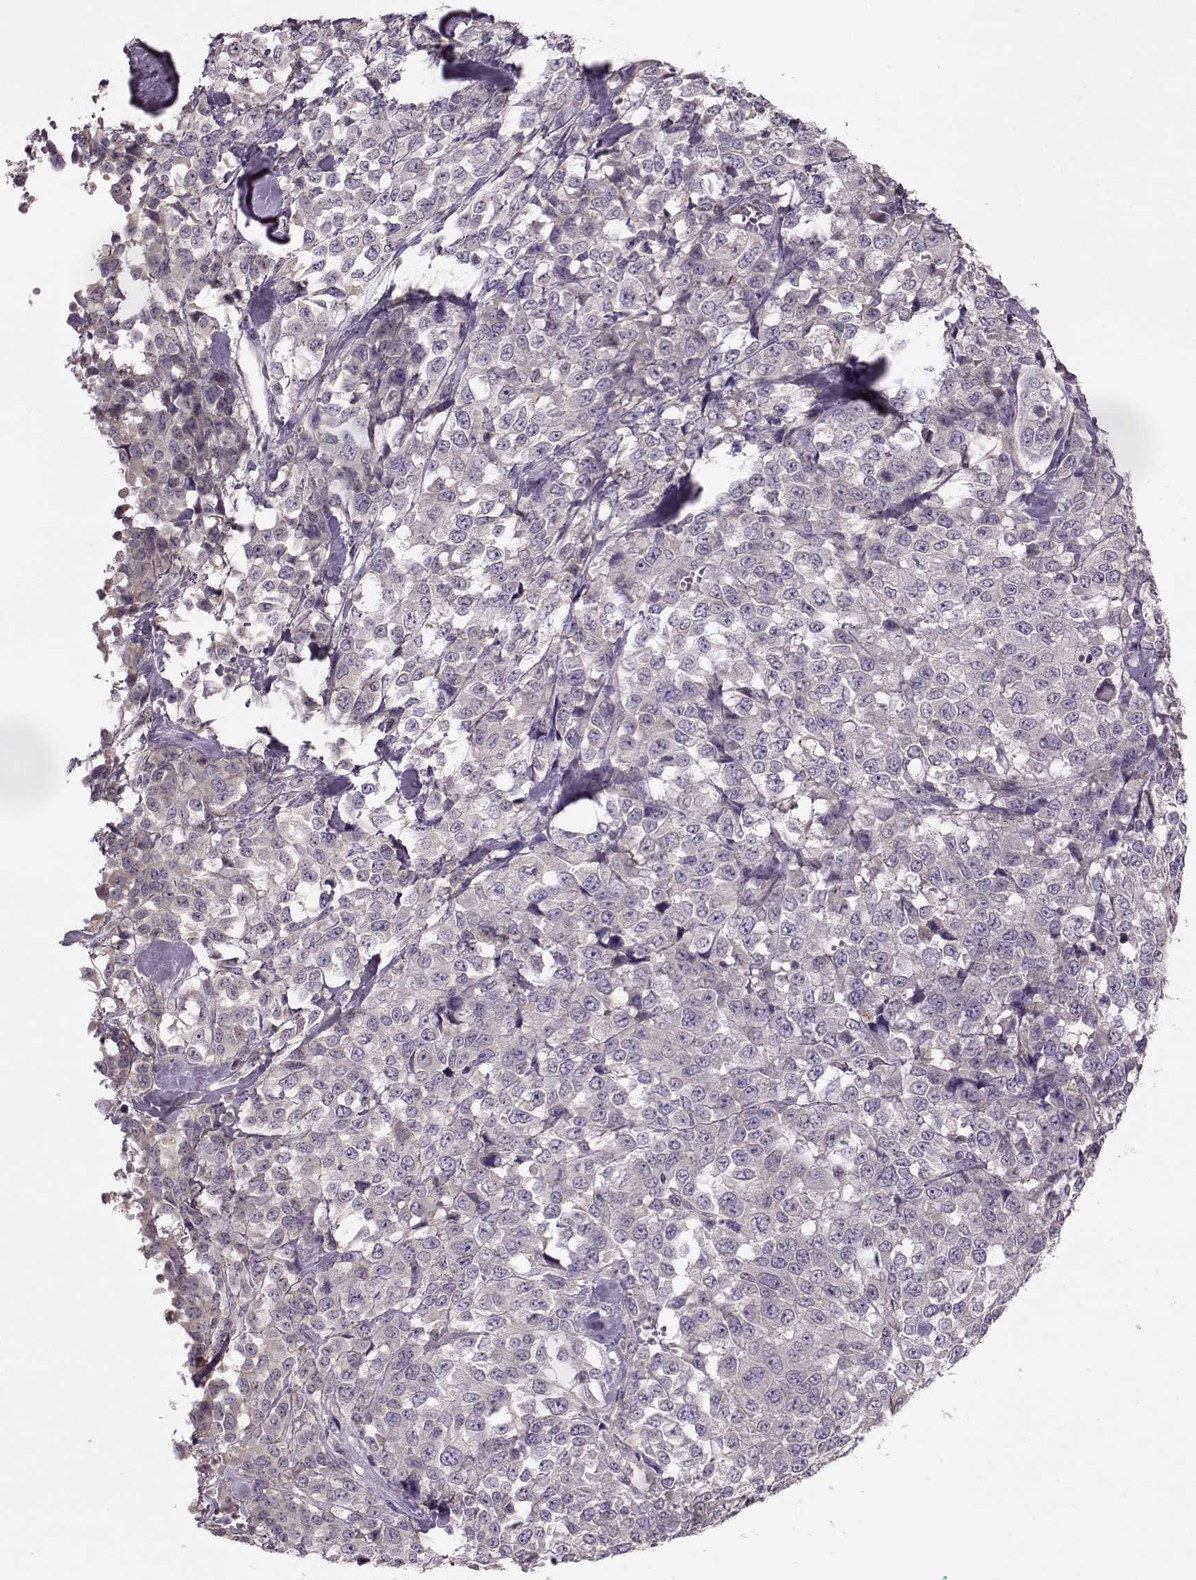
{"staining": {"intensity": "negative", "quantity": "none", "location": "none"}, "tissue": "melanoma", "cell_type": "Tumor cells", "image_type": "cancer", "snomed": [{"axis": "morphology", "description": "Malignant melanoma, Metastatic site"}, {"axis": "topography", "description": "Skin"}], "caption": "Tumor cells show no significant staining in malignant melanoma (metastatic site).", "gene": "ACOT11", "patient": {"sex": "male", "age": 84}}